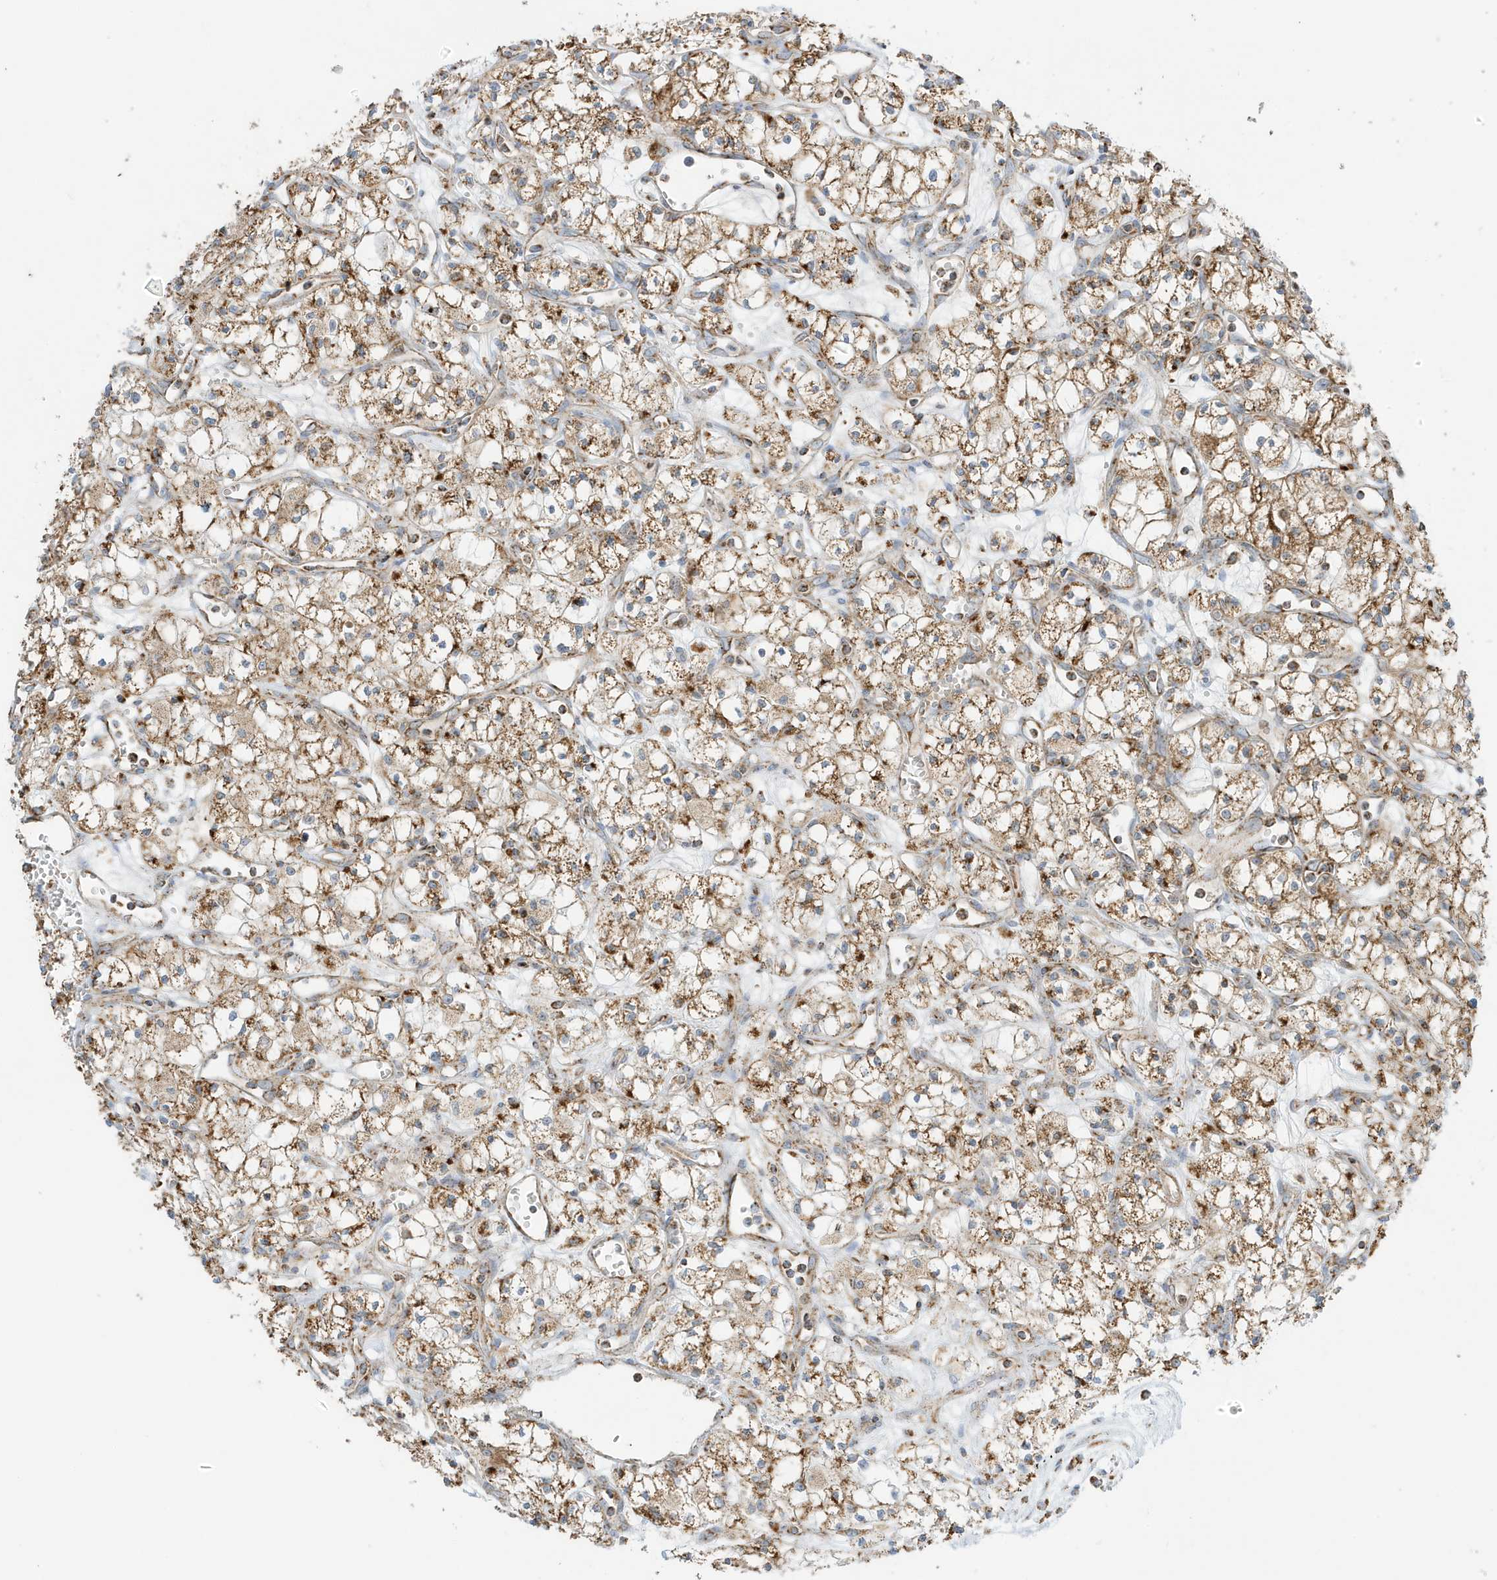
{"staining": {"intensity": "moderate", "quantity": ">75%", "location": "cytoplasmic/membranous"}, "tissue": "renal cancer", "cell_type": "Tumor cells", "image_type": "cancer", "snomed": [{"axis": "morphology", "description": "Adenocarcinoma, NOS"}, {"axis": "topography", "description": "Kidney"}], "caption": "Immunohistochemical staining of renal cancer (adenocarcinoma) shows moderate cytoplasmic/membranous protein expression in about >75% of tumor cells.", "gene": "ATP5ME", "patient": {"sex": "male", "age": 59}}